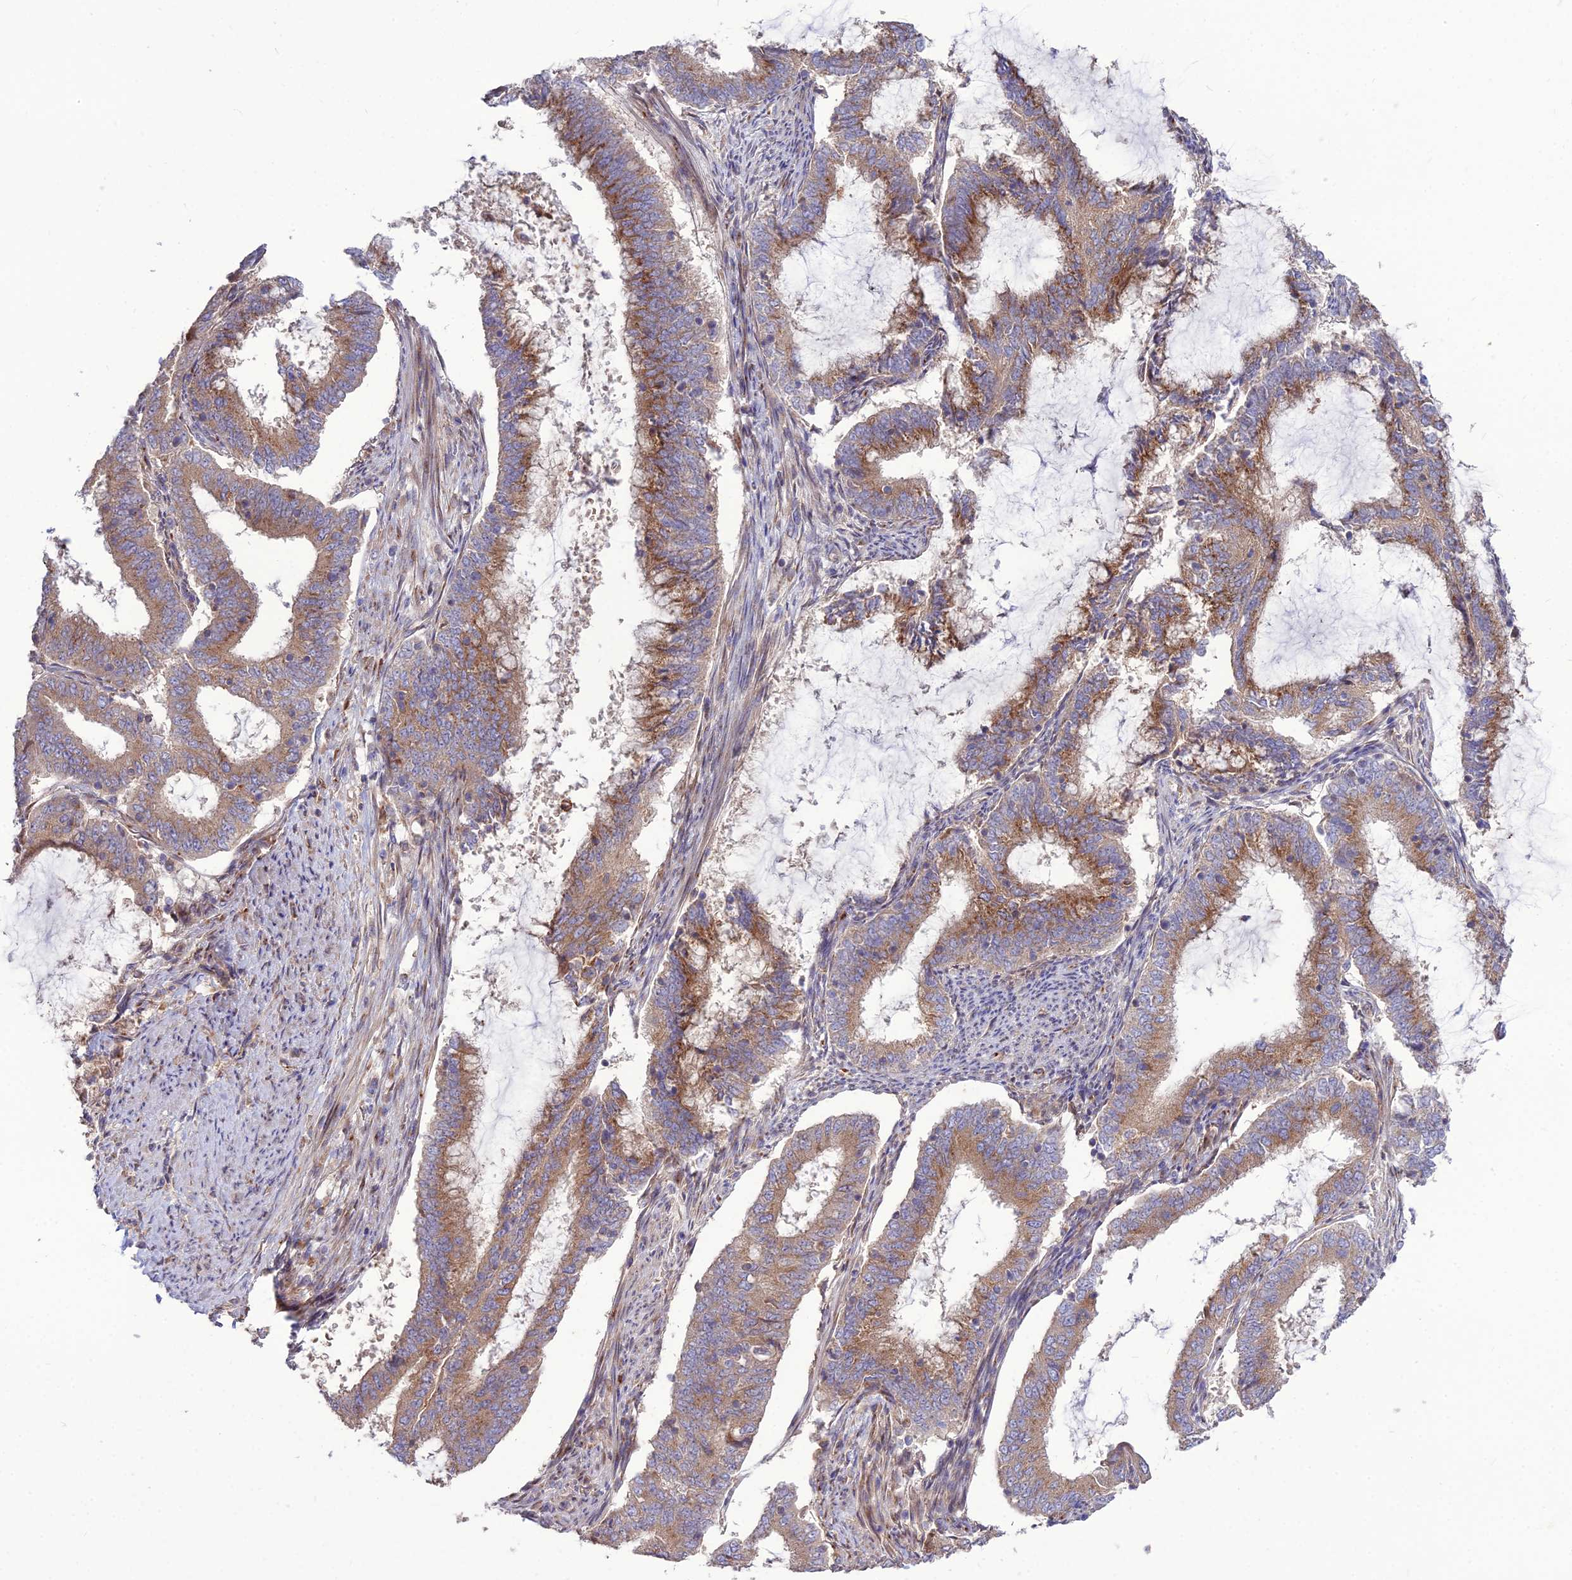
{"staining": {"intensity": "moderate", "quantity": ">75%", "location": "cytoplasmic/membranous"}, "tissue": "endometrial cancer", "cell_type": "Tumor cells", "image_type": "cancer", "snomed": [{"axis": "morphology", "description": "Adenocarcinoma, NOS"}, {"axis": "topography", "description": "Endometrium"}], "caption": "The histopathology image exhibits staining of endometrial adenocarcinoma, revealing moderate cytoplasmic/membranous protein staining (brown color) within tumor cells.", "gene": "SPRYD7", "patient": {"sex": "female", "age": 51}}